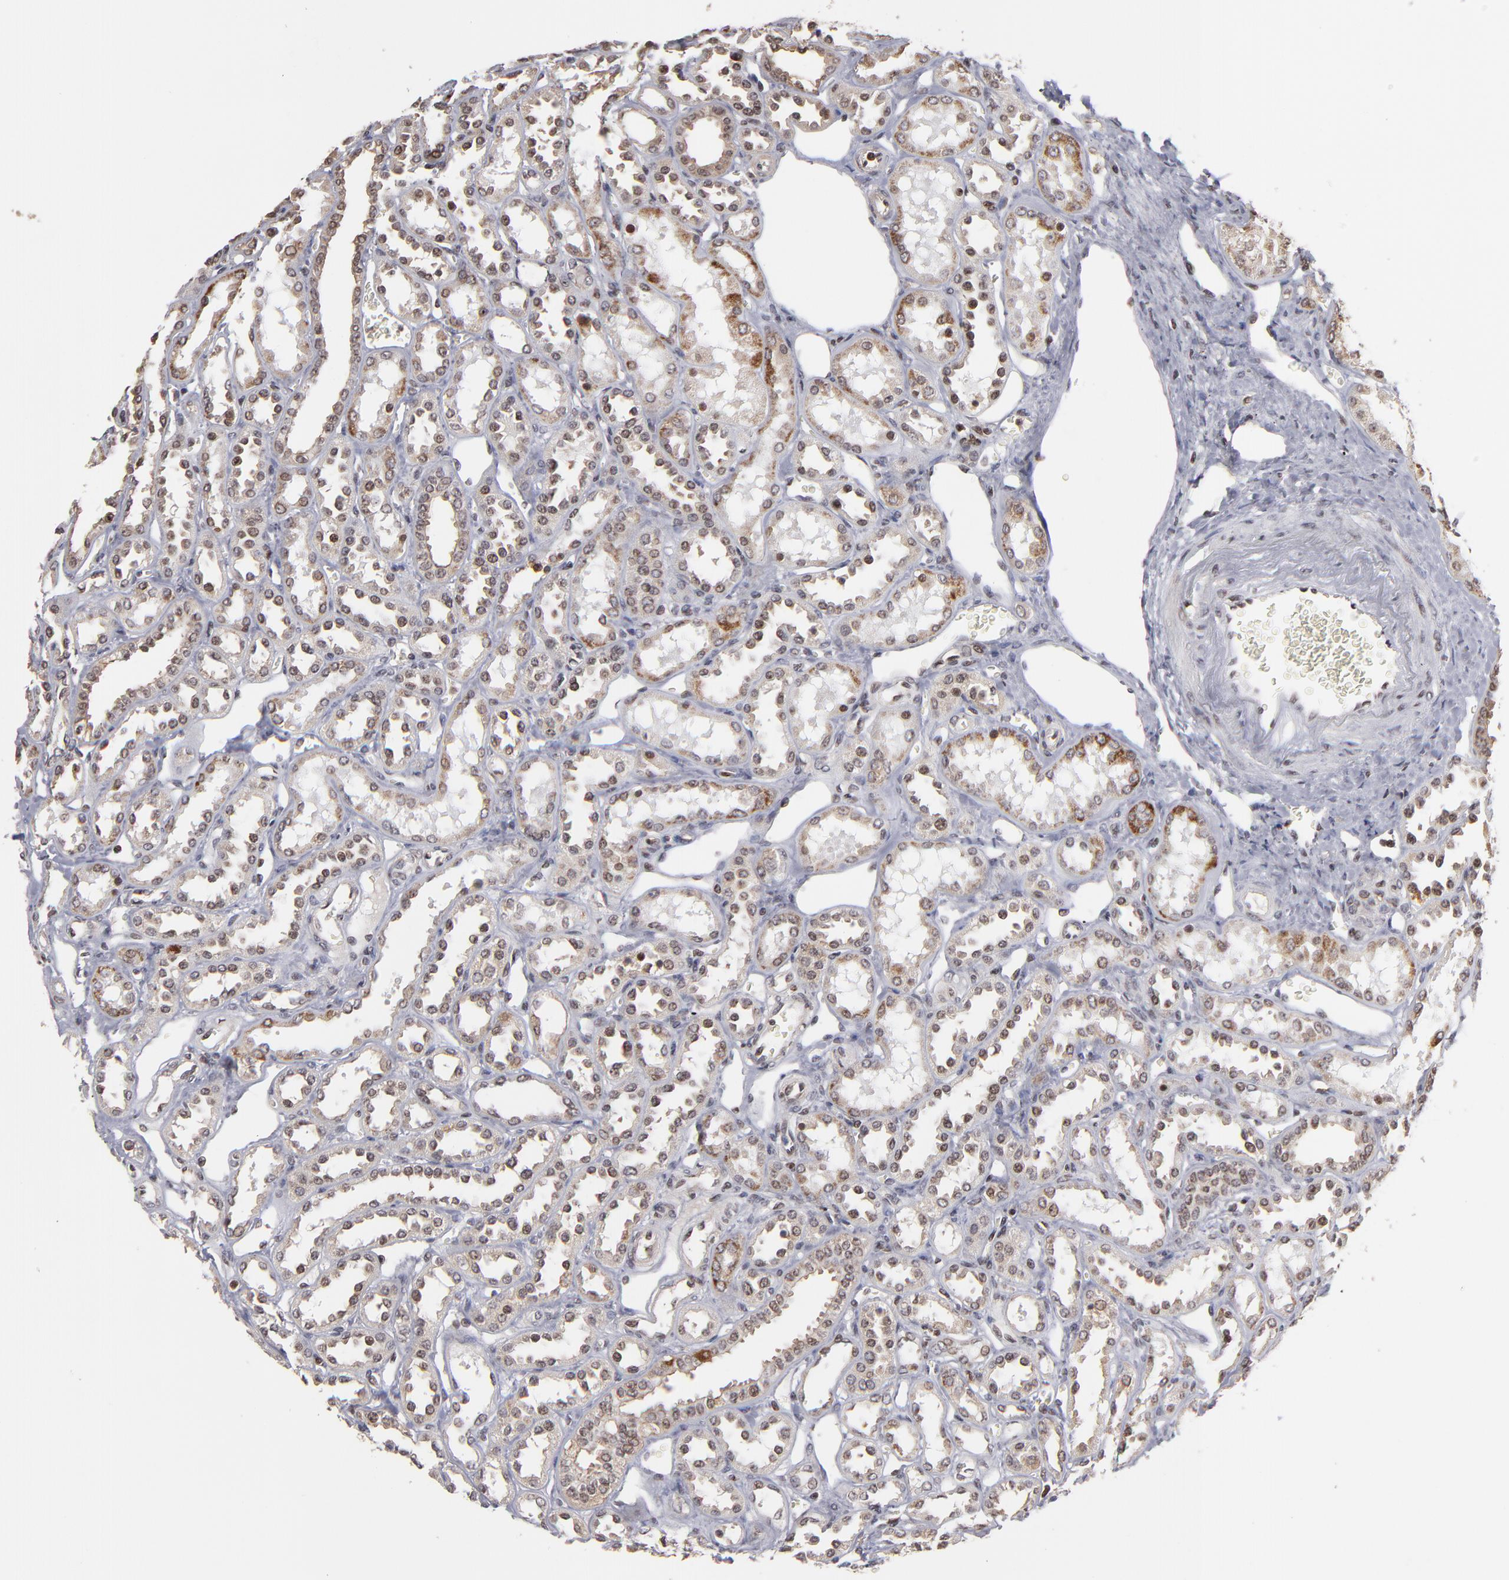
{"staining": {"intensity": "moderate", "quantity": ">75%", "location": "nuclear"}, "tissue": "kidney", "cell_type": "Cells in glomeruli", "image_type": "normal", "snomed": [{"axis": "morphology", "description": "Normal tissue, NOS"}, {"axis": "topography", "description": "Kidney"}], "caption": "Brown immunohistochemical staining in normal kidney demonstrates moderate nuclear staining in about >75% of cells in glomeruli. (DAB (3,3'-diaminobenzidine) = brown stain, brightfield microscopy at high magnification).", "gene": "RGS6", "patient": {"sex": "female", "age": 52}}